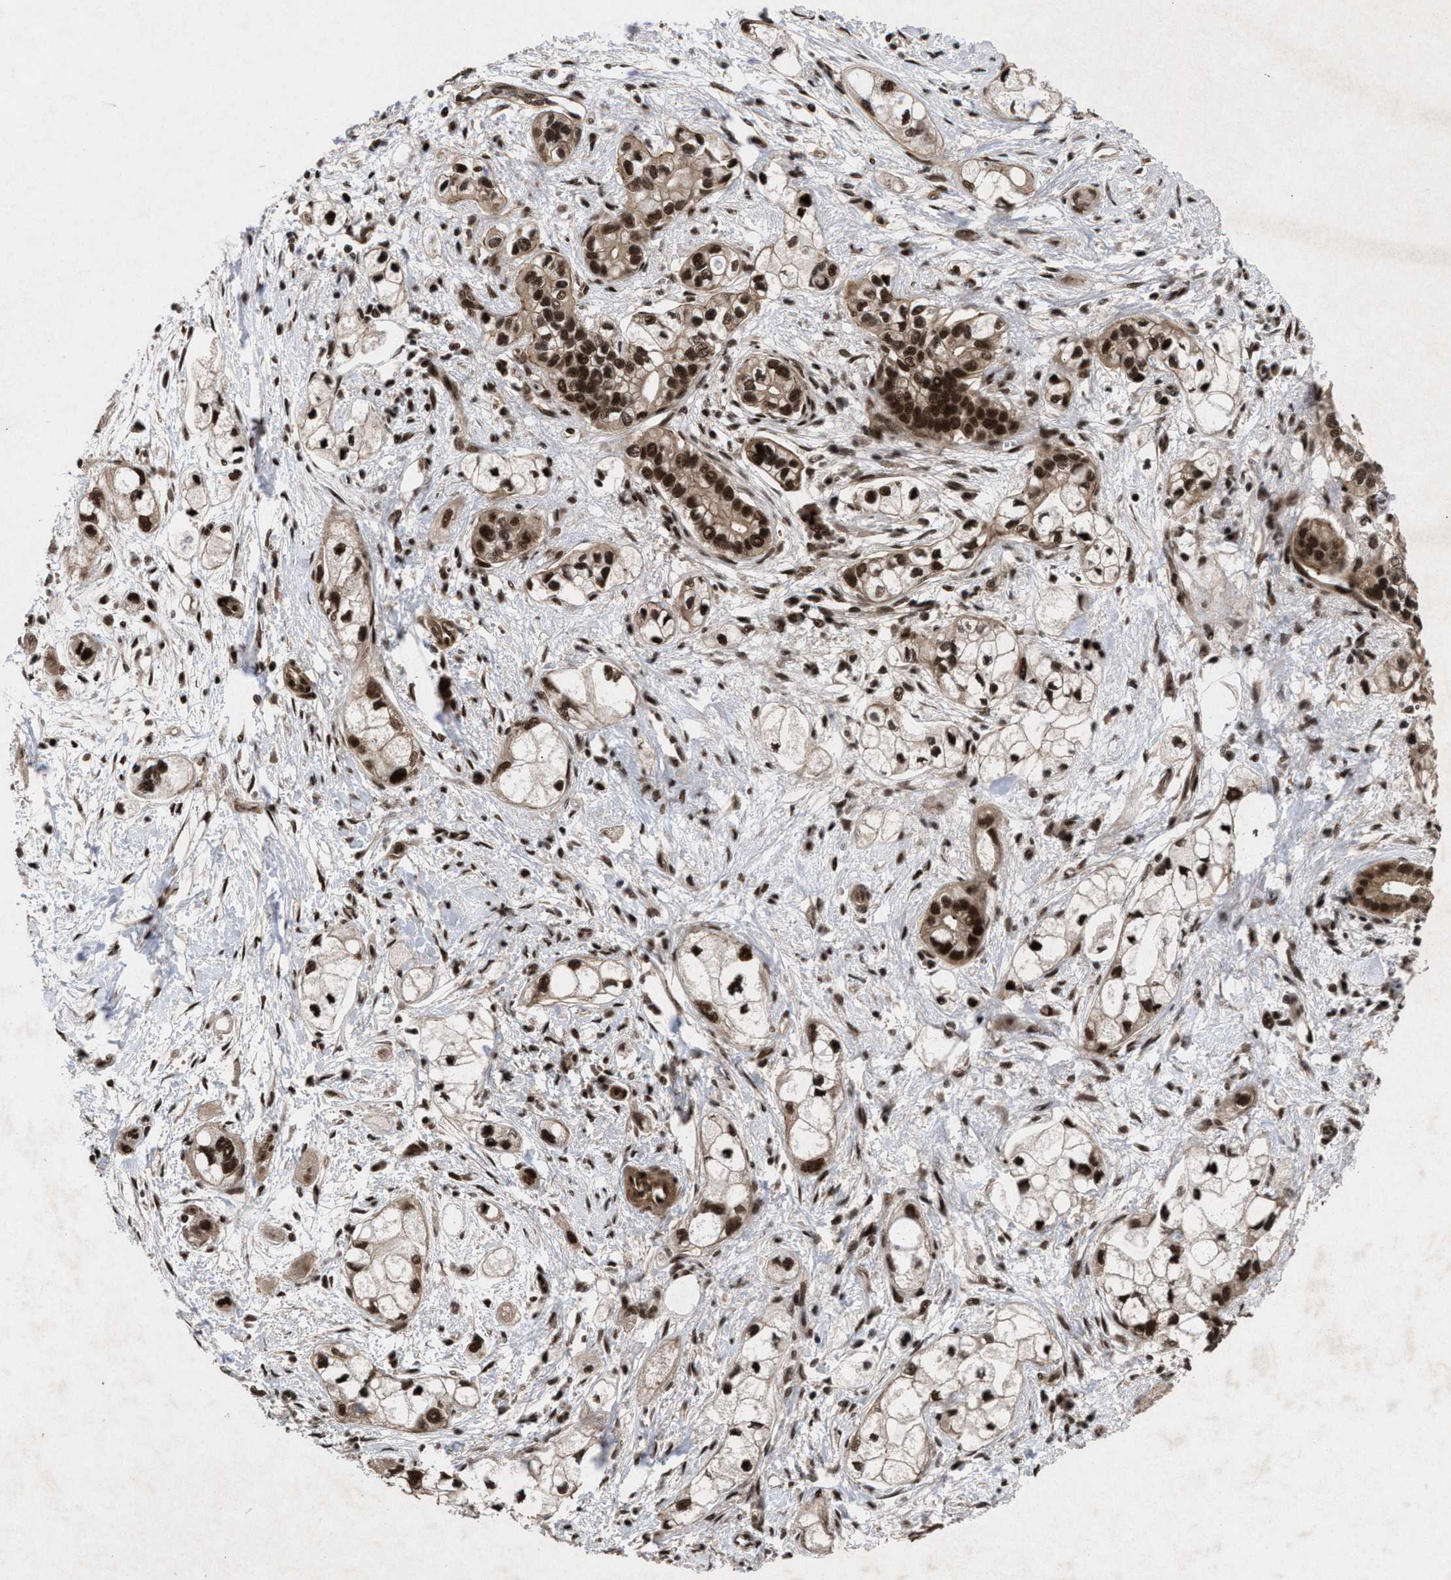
{"staining": {"intensity": "moderate", "quantity": ">75%", "location": "nuclear"}, "tissue": "pancreatic cancer", "cell_type": "Tumor cells", "image_type": "cancer", "snomed": [{"axis": "morphology", "description": "Adenocarcinoma, NOS"}, {"axis": "topography", "description": "Pancreas"}], "caption": "A micrograph showing moderate nuclear staining in about >75% of tumor cells in pancreatic adenocarcinoma, as visualized by brown immunohistochemical staining.", "gene": "WIZ", "patient": {"sex": "male", "age": 74}}